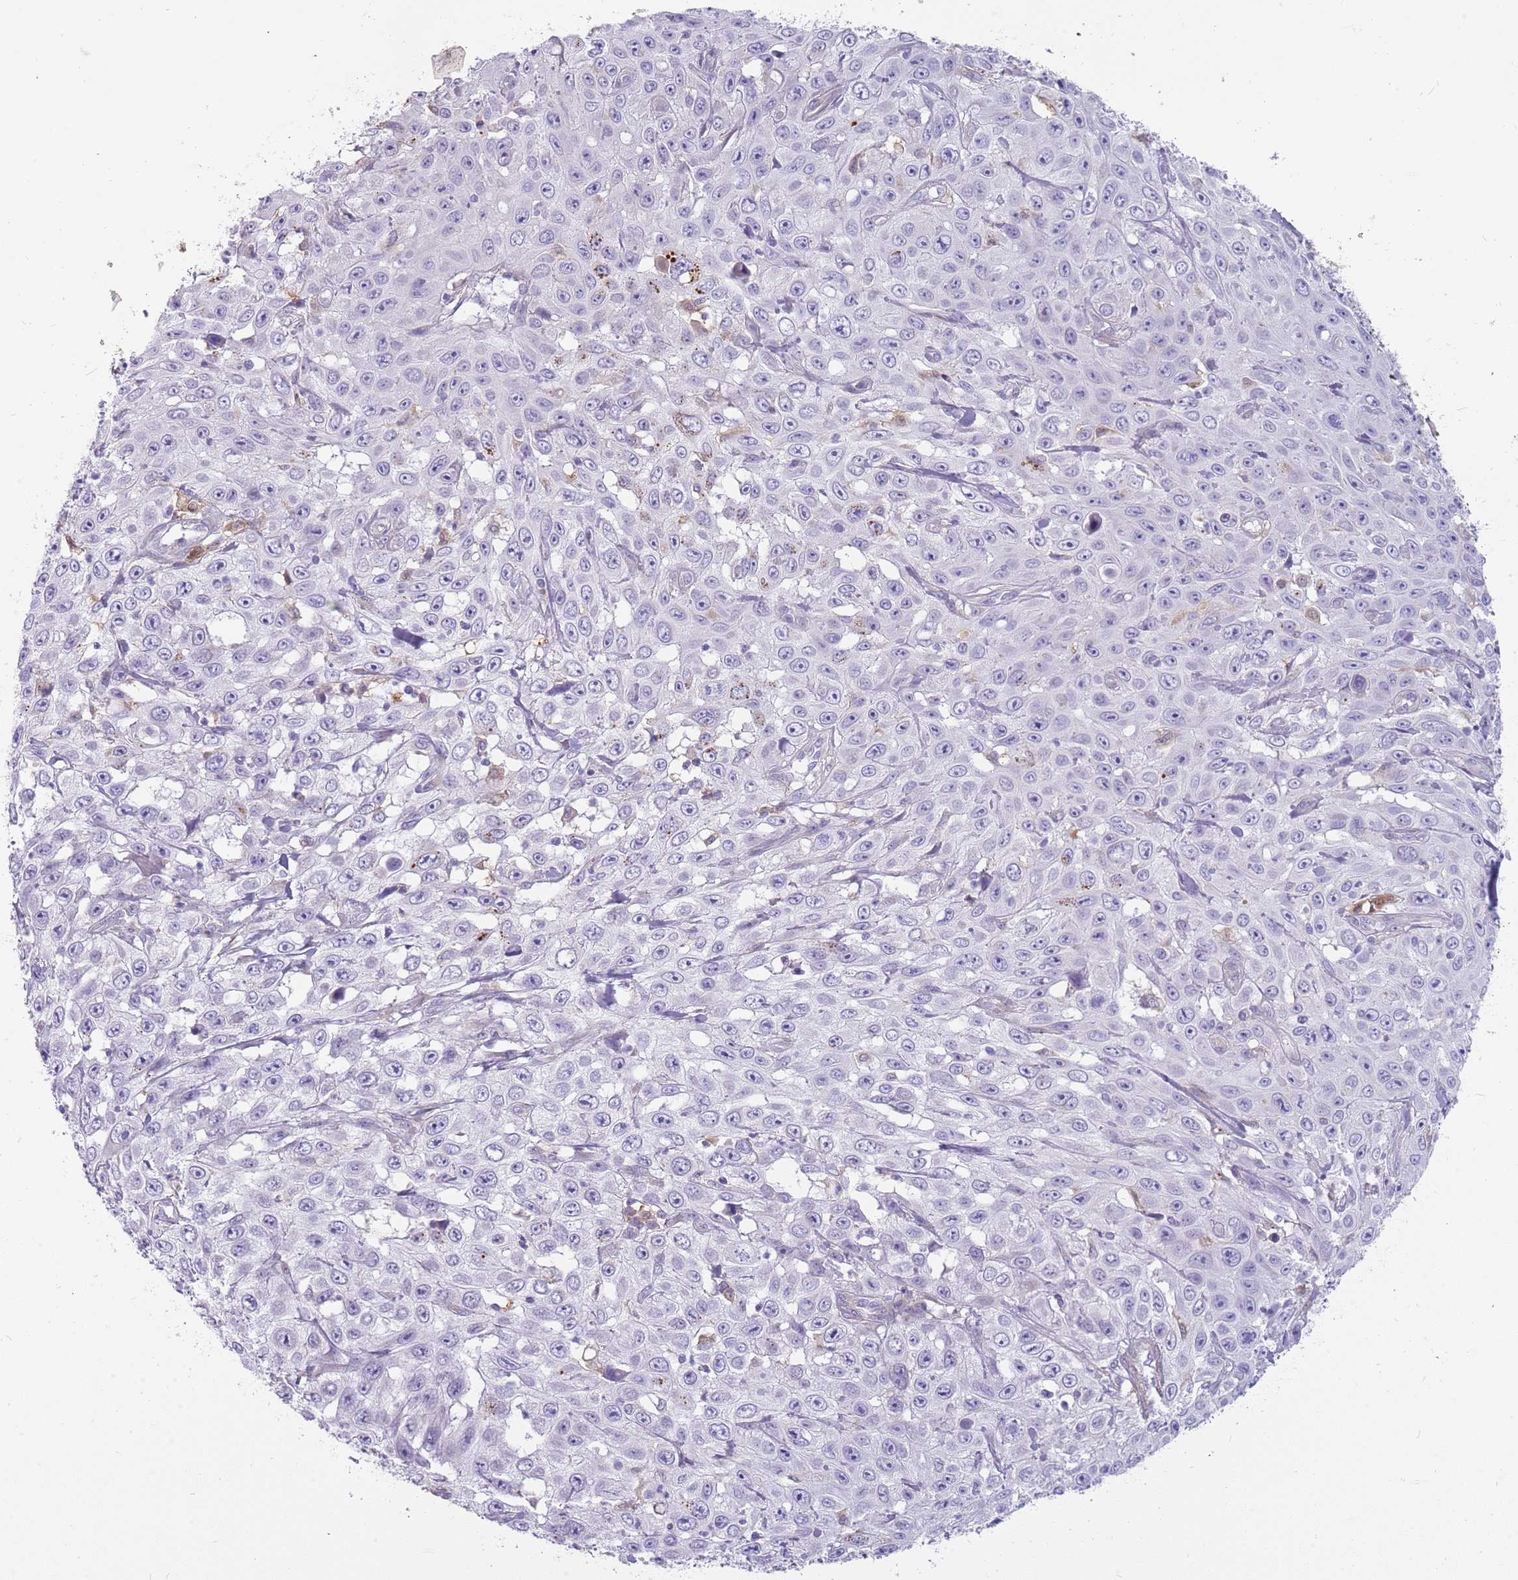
{"staining": {"intensity": "negative", "quantity": "none", "location": "none"}, "tissue": "skin cancer", "cell_type": "Tumor cells", "image_type": "cancer", "snomed": [{"axis": "morphology", "description": "Squamous cell carcinoma, NOS"}, {"axis": "topography", "description": "Skin"}], "caption": "This is a image of immunohistochemistry (IHC) staining of skin cancer, which shows no staining in tumor cells.", "gene": "DIPK1C", "patient": {"sex": "male", "age": 82}}